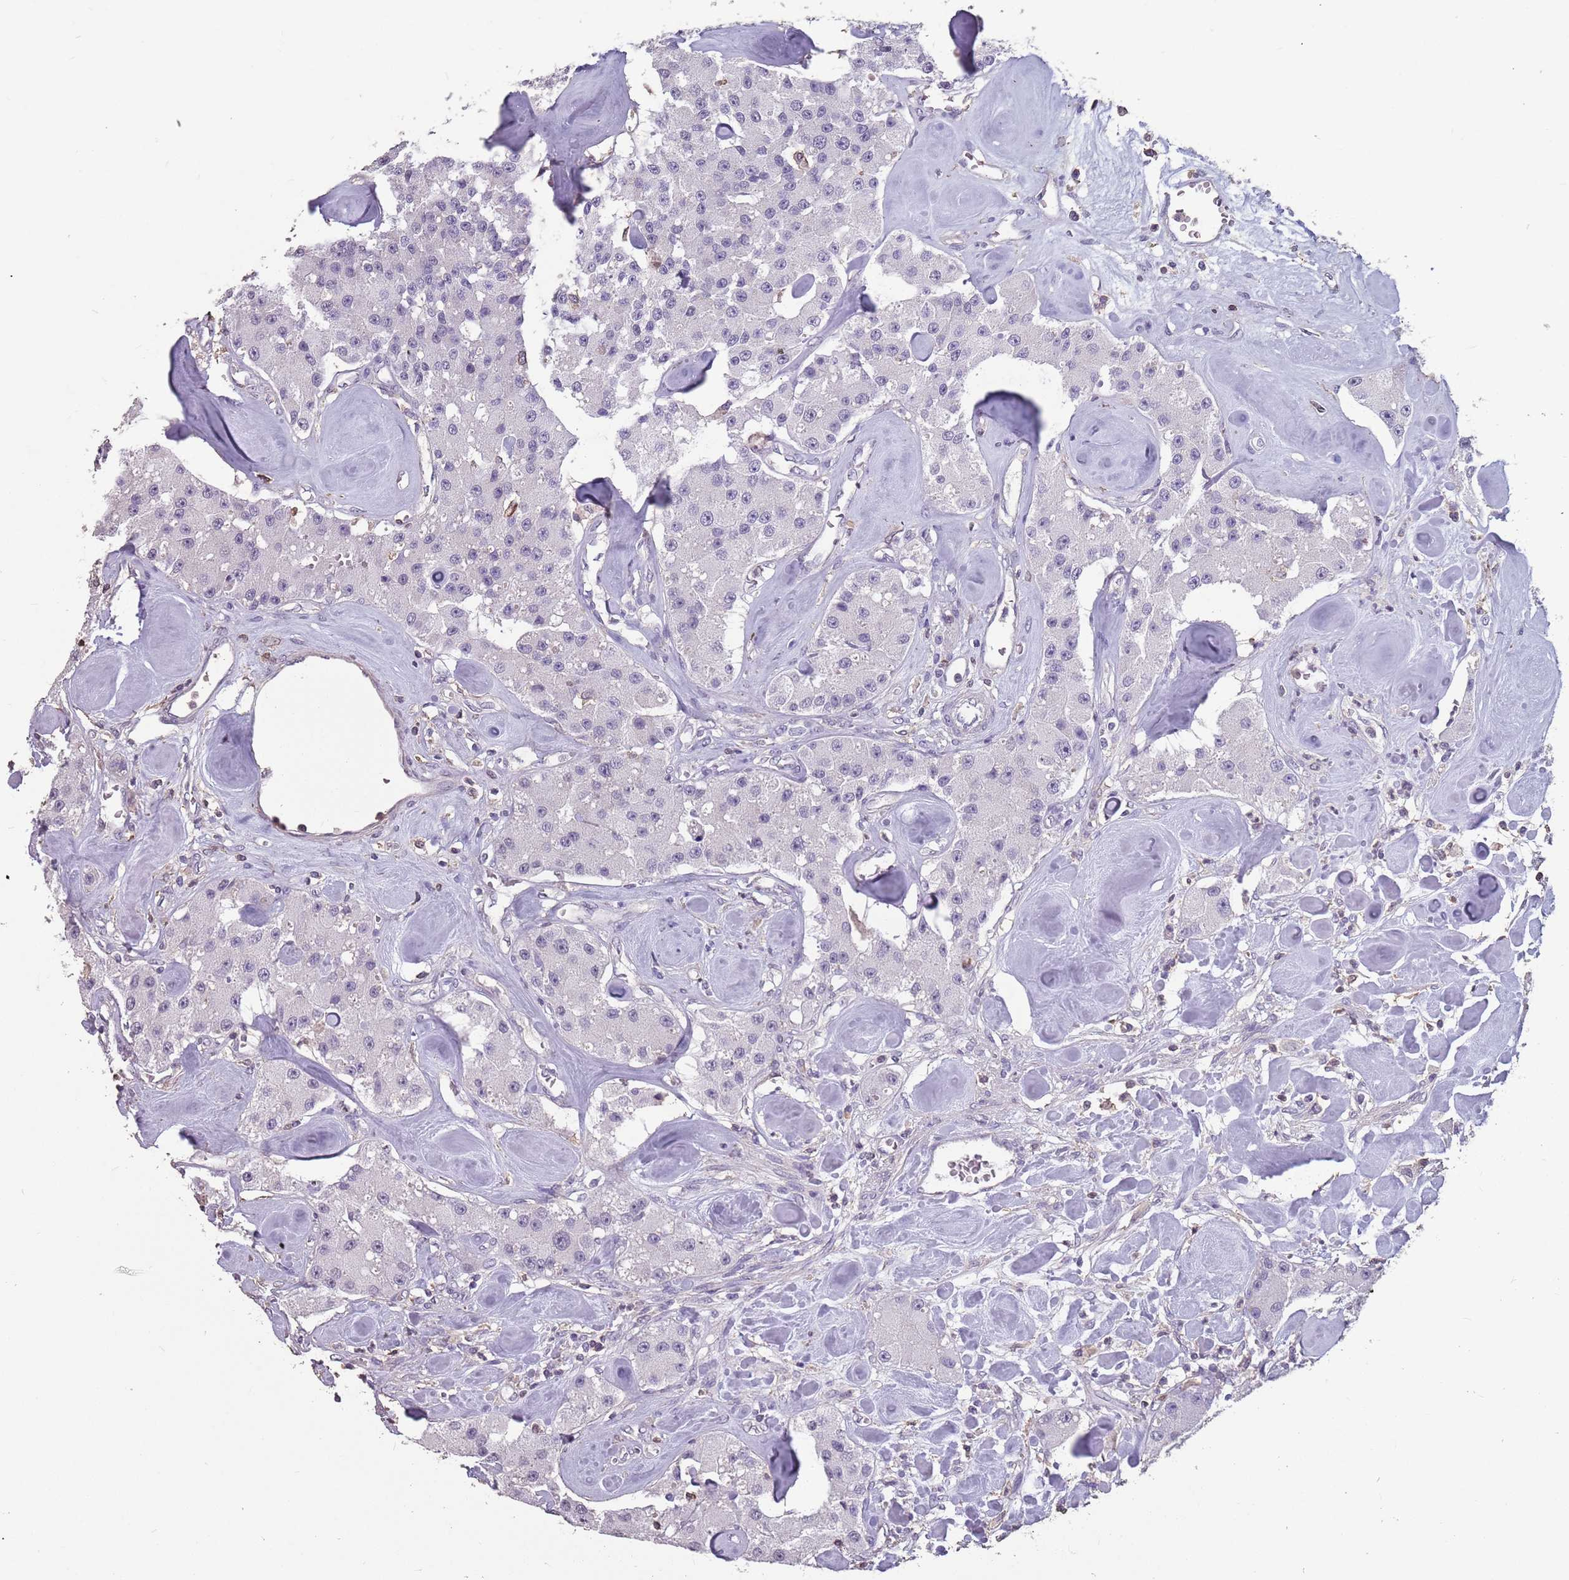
{"staining": {"intensity": "negative", "quantity": "none", "location": "none"}, "tissue": "carcinoid", "cell_type": "Tumor cells", "image_type": "cancer", "snomed": [{"axis": "morphology", "description": "Carcinoid, malignant, NOS"}, {"axis": "topography", "description": "Pancreas"}], "caption": "Immunohistochemistry of human carcinoid exhibits no expression in tumor cells.", "gene": "SUN5", "patient": {"sex": "male", "age": 41}}